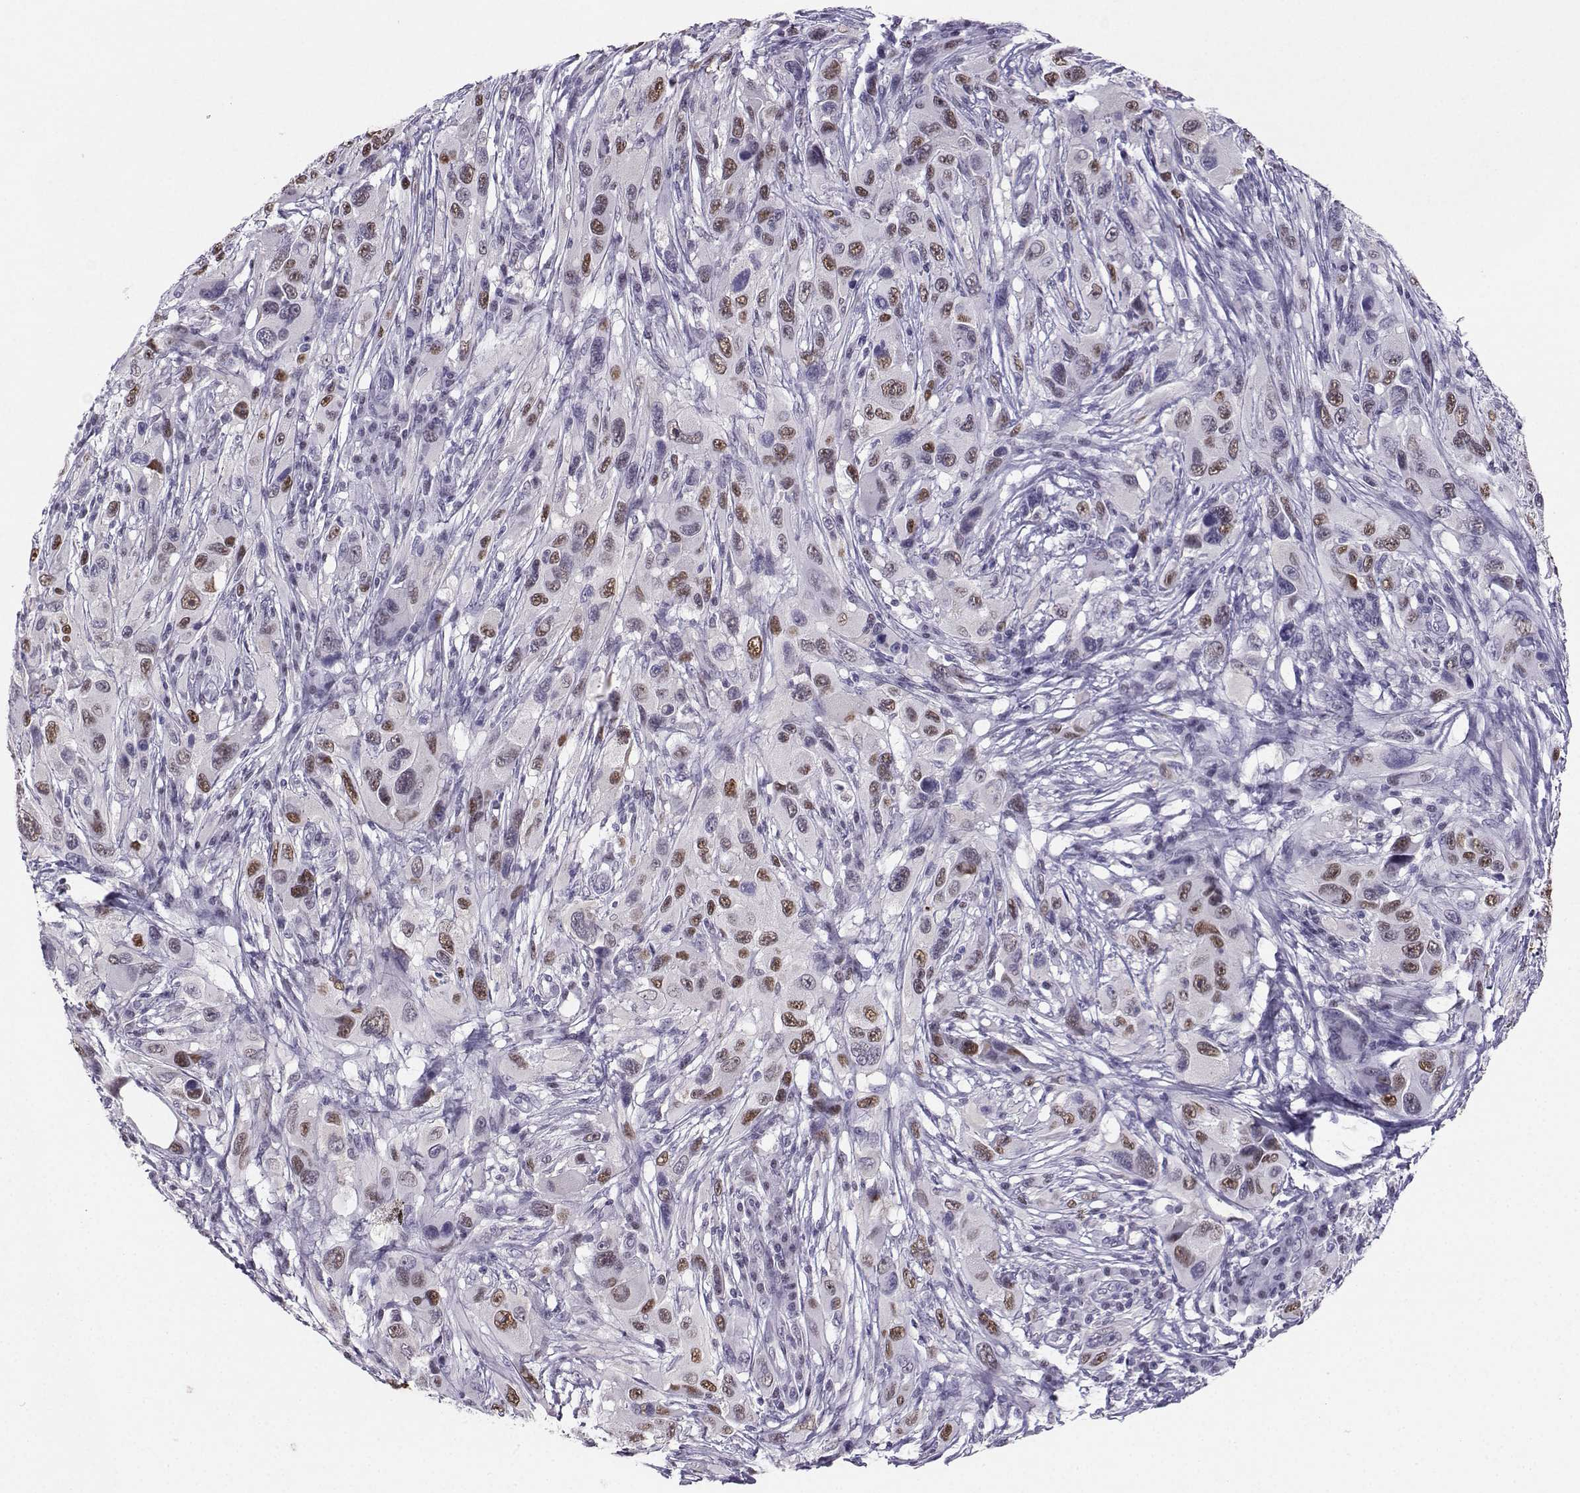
{"staining": {"intensity": "moderate", "quantity": "<25%", "location": "nuclear"}, "tissue": "melanoma", "cell_type": "Tumor cells", "image_type": "cancer", "snomed": [{"axis": "morphology", "description": "Malignant melanoma, NOS"}, {"axis": "topography", "description": "Skin"}], "caption": "This photomicrograph shows melanoma stained with immunohistochemistry (IHC) to label a protein in brown. The nuclear of tumor cells show moderate positivity for the protein. Nuclei are counter-stained blue.", "gene": "TEDC2", "patient": {"sex": "male", "age": 53}}